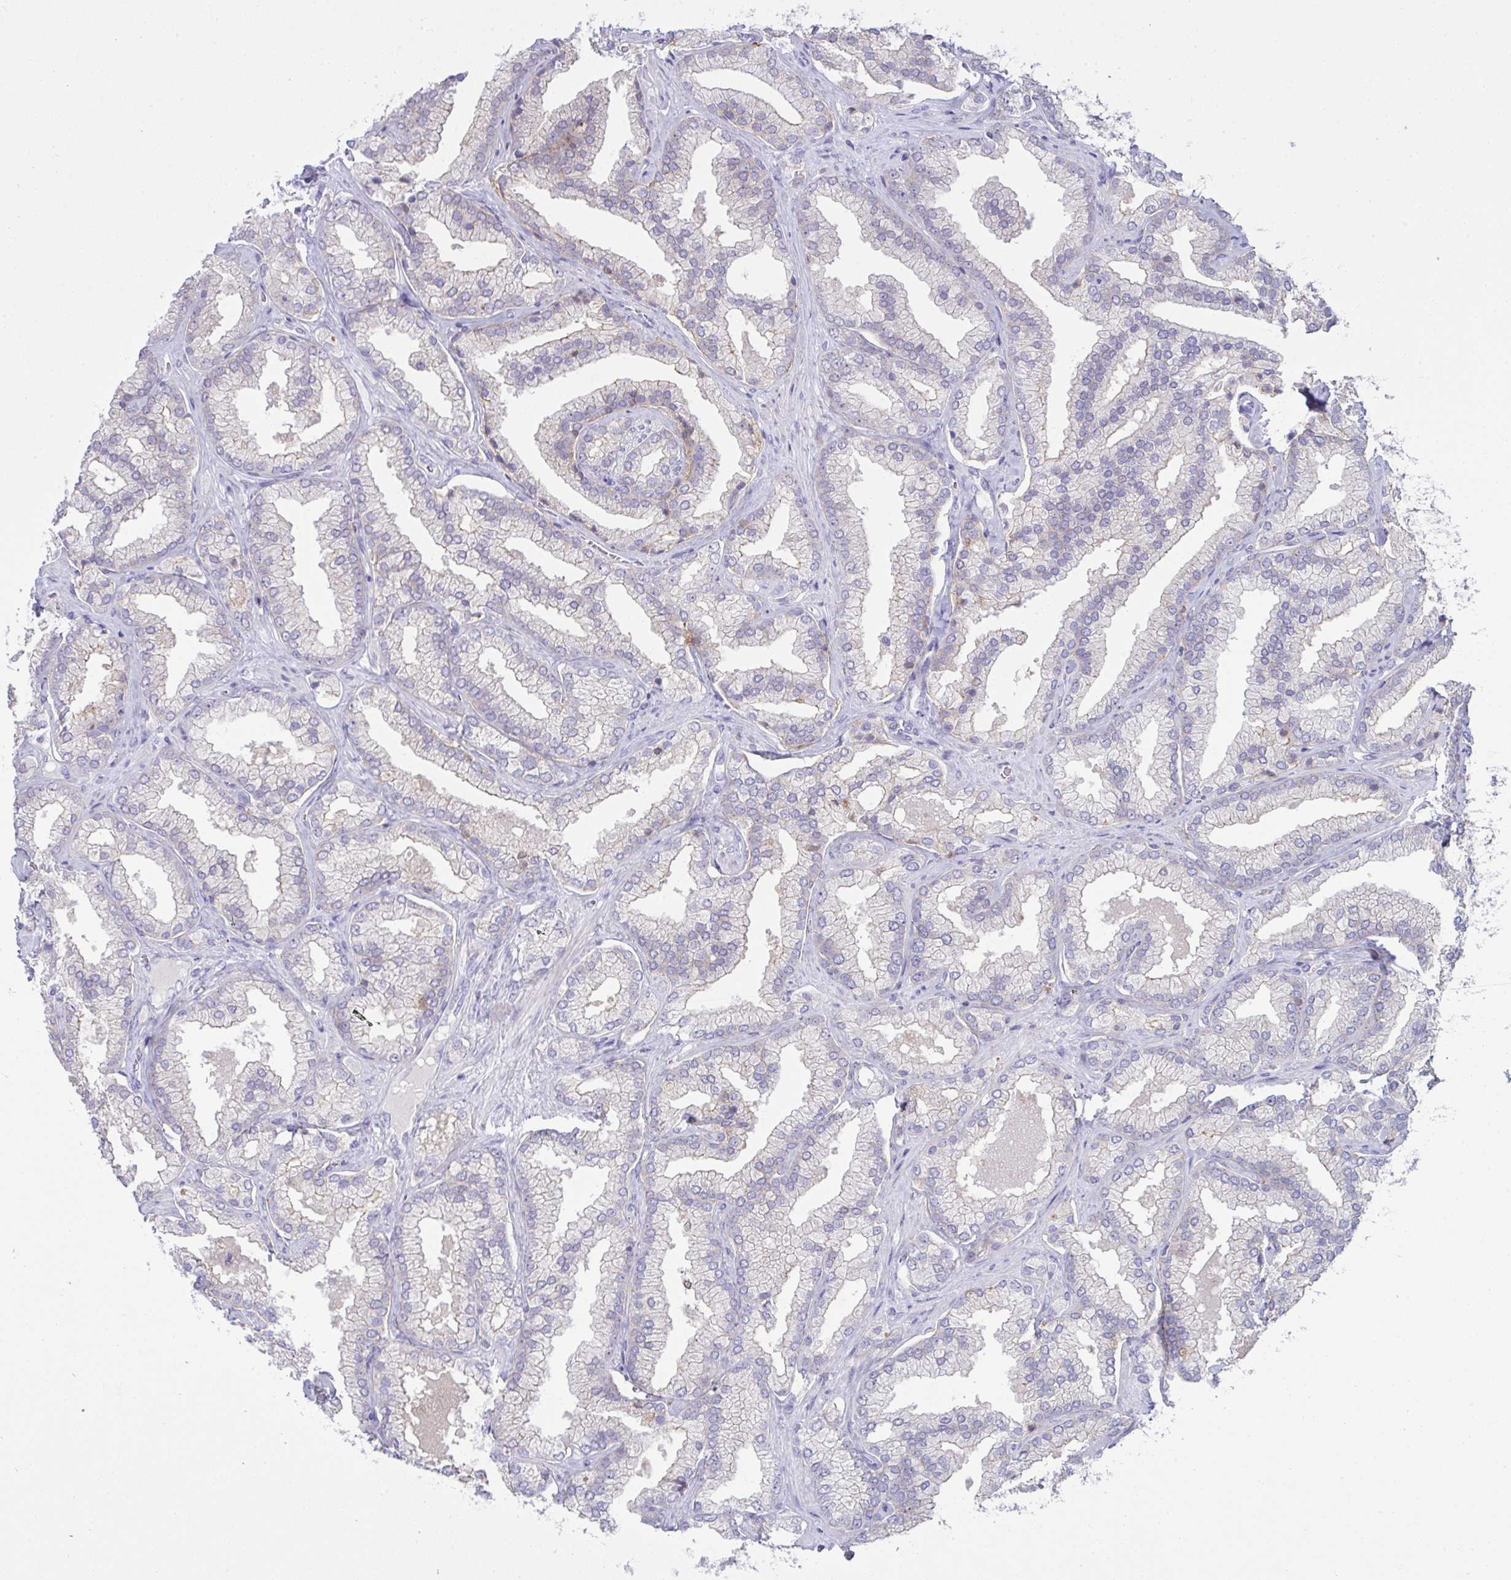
{"staining": {"intensity": "negative", "quantity": "none", "location": "none"}, "tissue": "prostate cancer", "cell_type": "Tumor cells", "image_type": "cancer", "snomed": [{"axis": "morphology", "description": "Adenocarcinoma, High grade"}, {"axis": "topography", "description": "Prostate"}], "caption": "There is no significant staining in tumor cells of prostate cancer. (DAB (3,3'-diaminobenzidine) IHC with hematoxylin counter stain).", "gene": "RGPD5", "patient": {"sex": "male", "age": 68}}